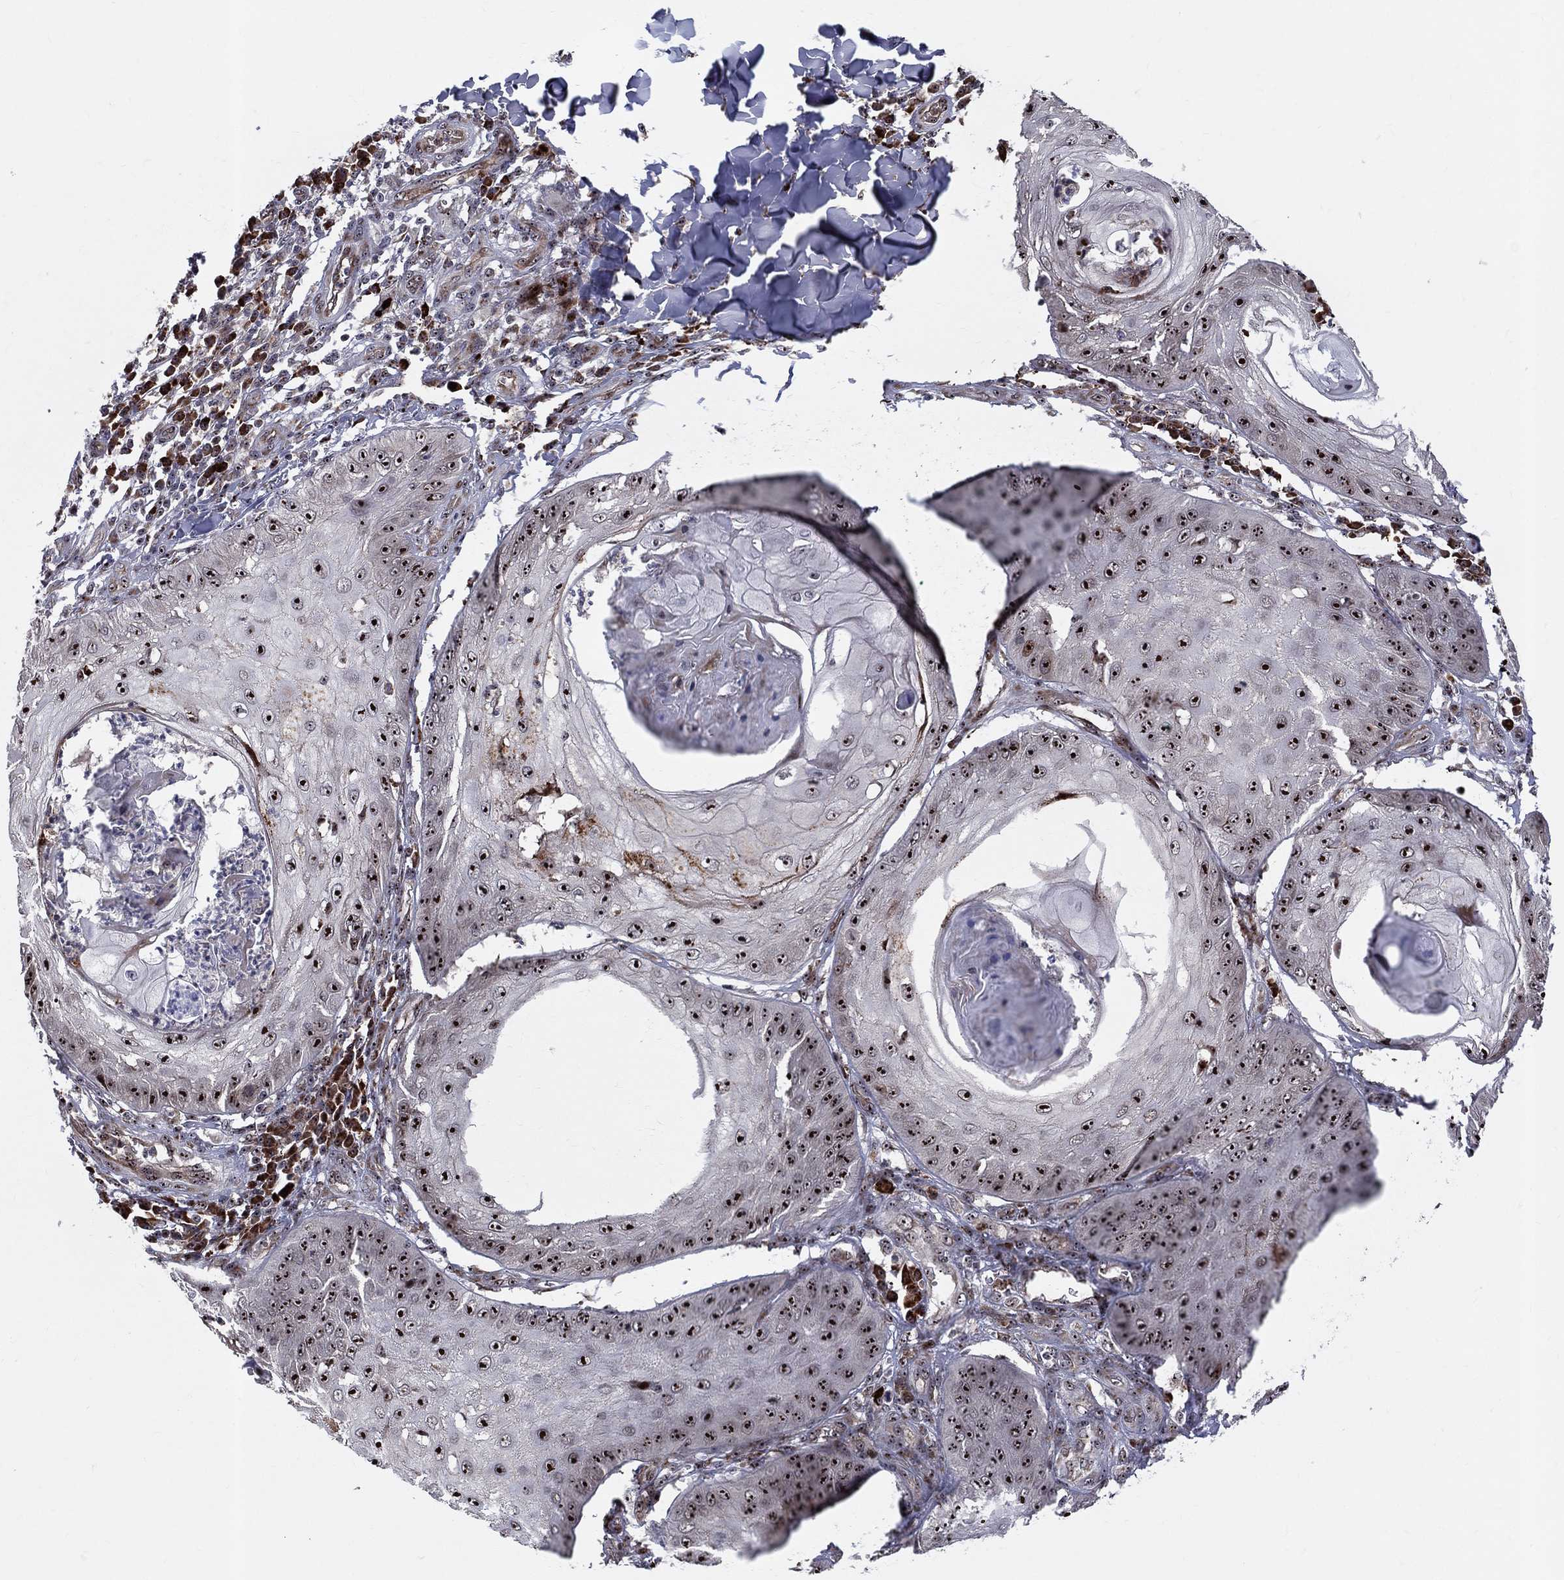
{"staining": {"intensity": "strong", "quantity": "25%-75%", "location": "nuclear"}, "tissue": "skin cancer", "cell_type": "Tumor cells", "image_type": "cancer", "snomed": [{"axis": "morphology", "description": "Squamous cell carcinoma, NOS"}, {"axis": "topography", "description": "Skin"}], "caption": "Skin cancer (squamous cell carcinoma) stained with IHC reveals strong nuclear staining in about 25%-75% of tumor cells.", "gene": "VHL", "patient": {"sex": "male", "age": 70}}